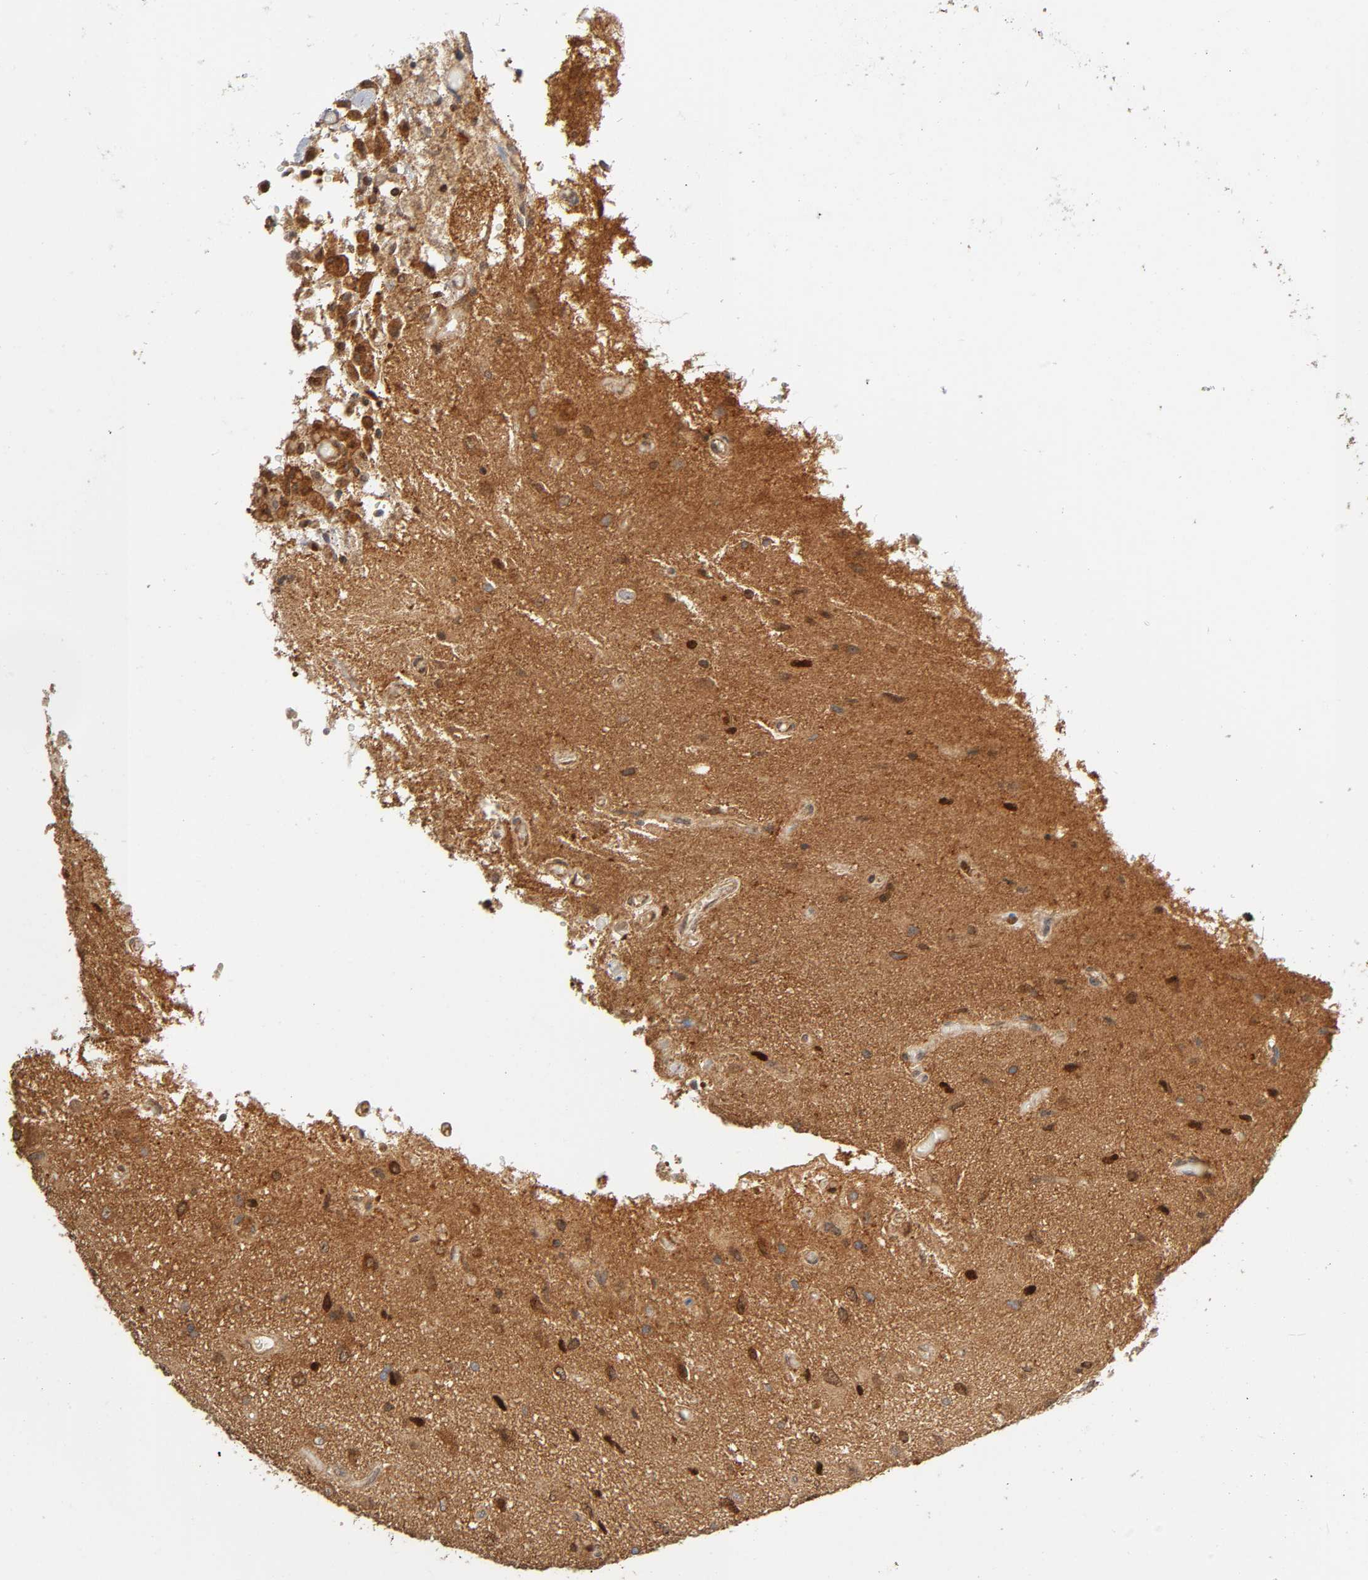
{"staining": {"intensity": "moderate", "quantity": "25%-75%", "location": "cytoplasmic/membranous"}, "tissue": "glioma", "cell_type": "Tumor cells", "image_type": "cancer", "snomed": [{"axis": "morphology", "description": "Glioma, malignant, High grade"}, {"axis": "topography", "description": "Brain"}], "caption": "An image of human glioma stained for a protein shows moderate cytoplasmic/membranous brown staining in tumor cells.", "gene": "PAFAH1B1", "patient": {"sex": "male", "age": 47}}